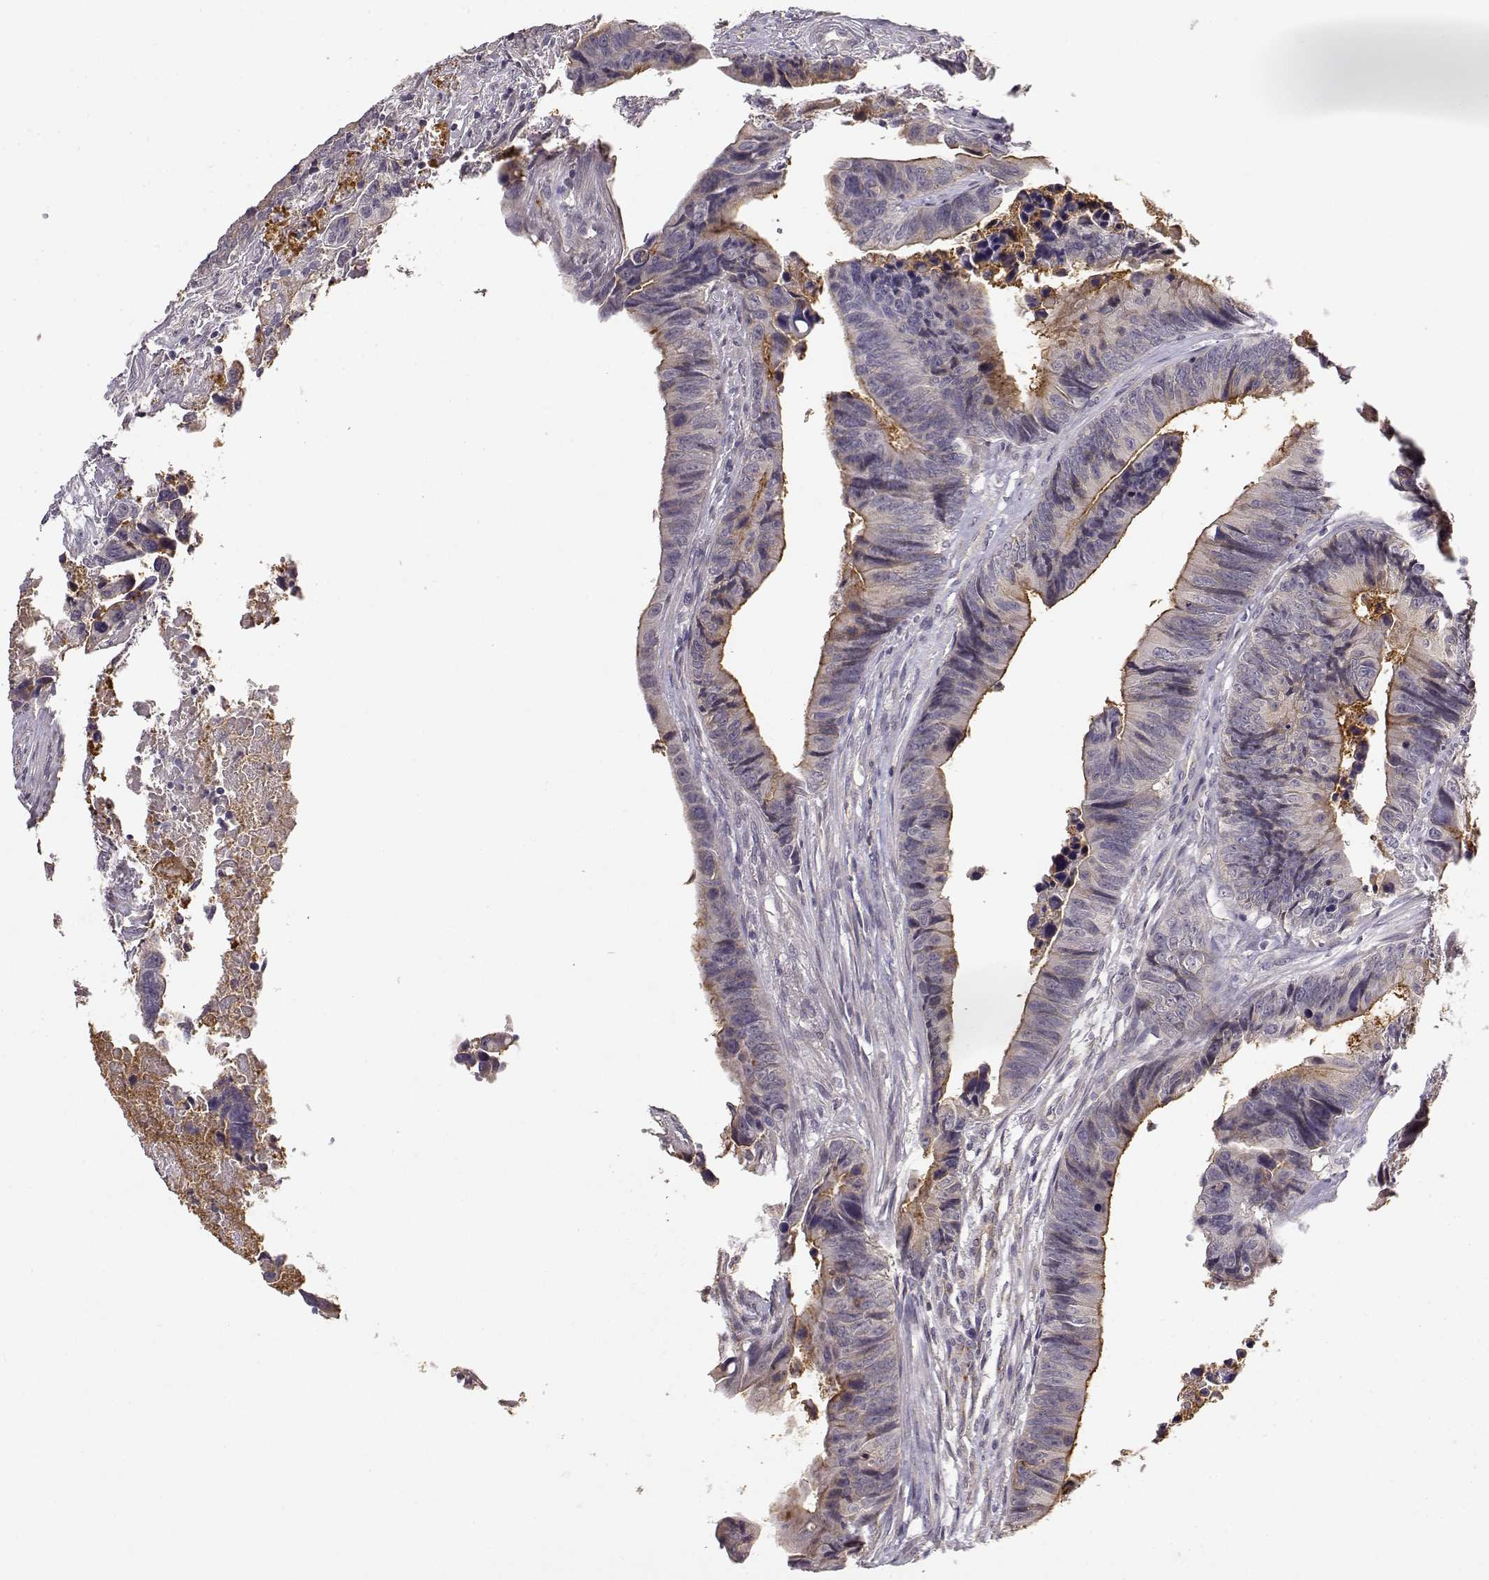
{"staining": {"intensity": "moderate", "quantity": "<25%", "location": "cytoplasmic/membranous"}, "tissue": "colorectal cancer", "cell_type": "Tumor cells", "image_type": "cancer", "snomed": [{"axis": "morphology", "description": "Adenocarcinoma, NOS"}, {"axis": "topography", "description": "Colon"}], "caption": "Tumor cells display low levels of moderate cytoplasmic/membranous staining in approximately <25% of cells in colorectal cancer. The staining was performed using DAB (3,3'-diaminobenzidine), with brown indicating positive protein expression. Nuclei are stained blue with hematoxylin.", "gene": "IFITM1", "patient": {"sex": "female", "age": 87}}